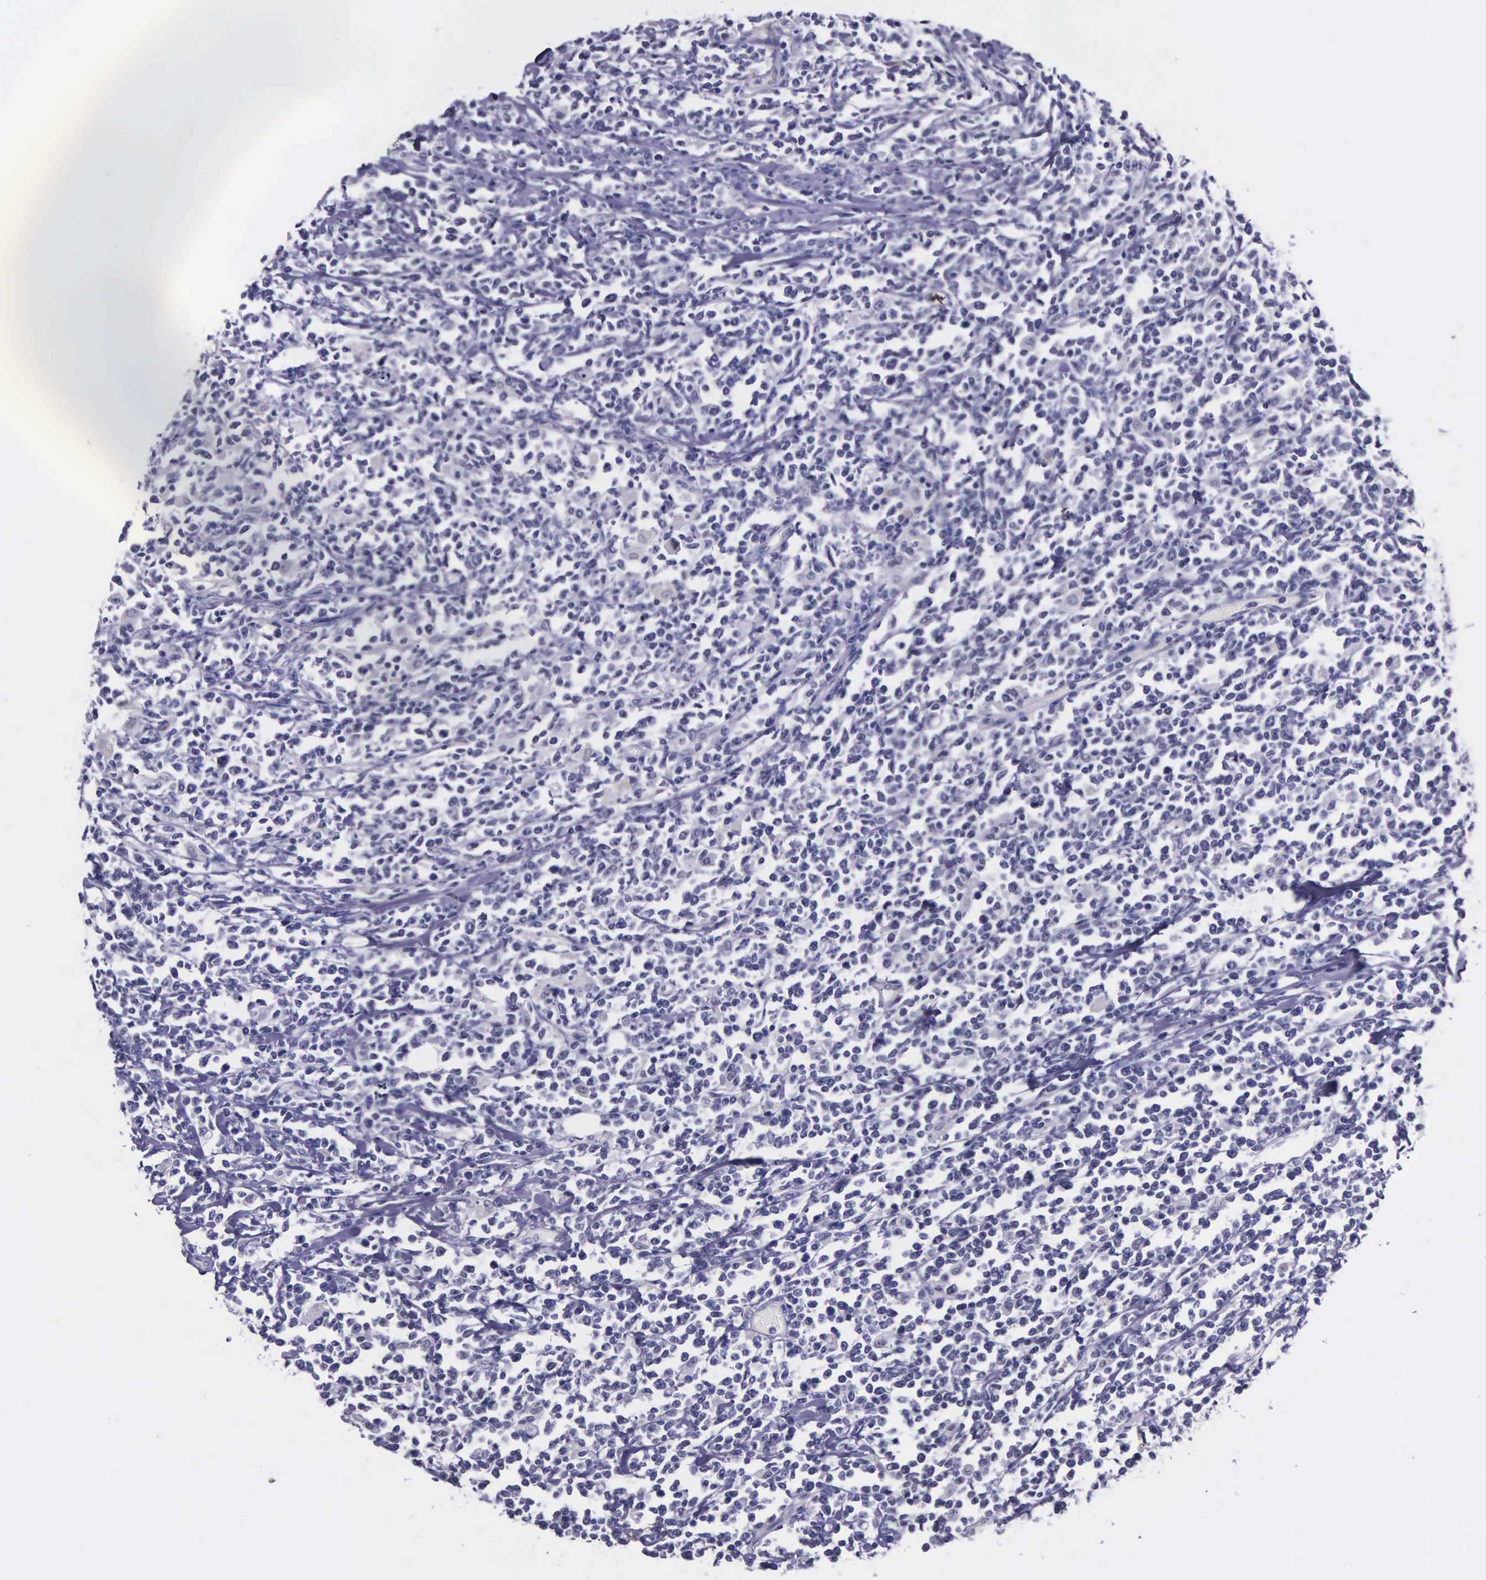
{"staining": {"intensity": "negative", "quantity": "none", "location": "none"}, "tissue": "lymphoma", "cell_type": "Tumor cells", "image_type": "cancer", "snomed": [{"axis": "morphology", "description": "Malignant lymphoma, non-Hodgkin's type, High grade"}, {"axis": "topography", "description": "Colon"}], "caption": "This is an IHC micrograph of high-grade malignant lymphoma, non-Hodgkin's type. There is no staining in tumor cells.", "gene": "AHNAK2", "patient": {"sex": "male", "age": 82}}